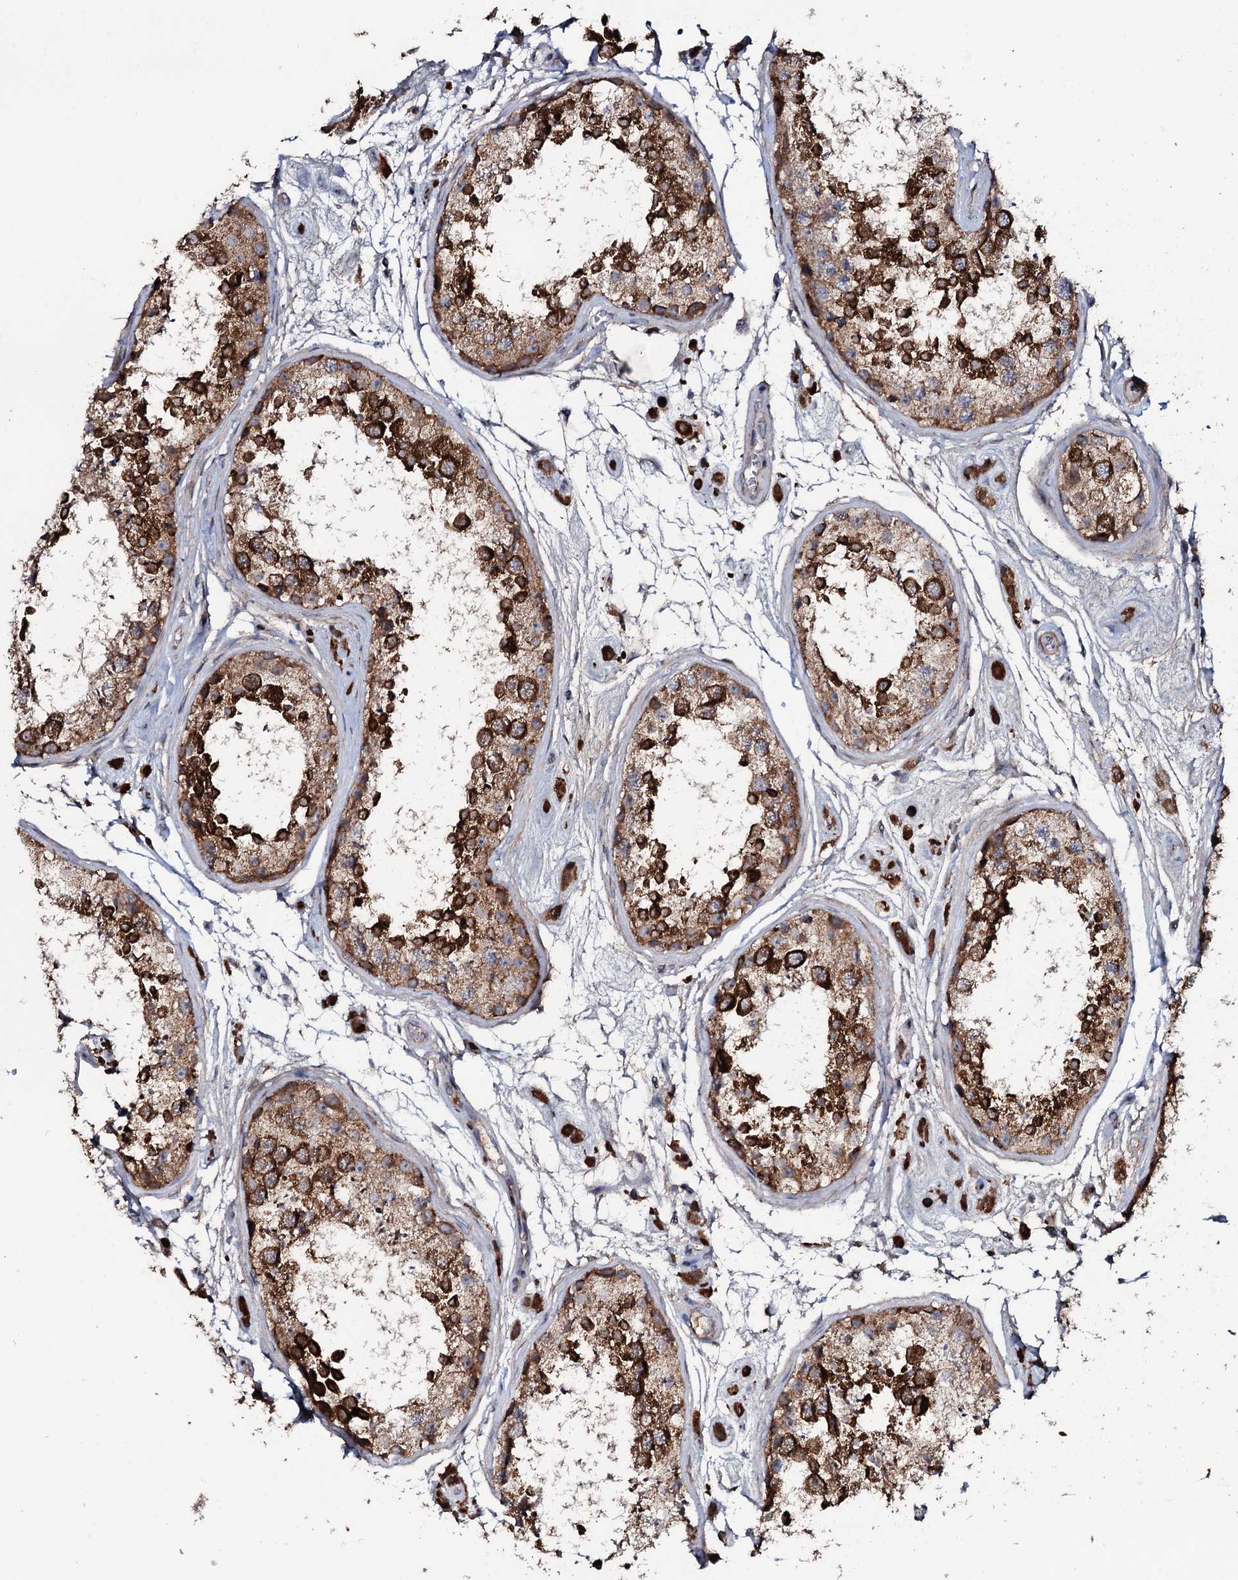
{"staining": {"intensity": "strong", "quantity": ">75%", "location": "cytoplasmic/membranous"}, "tissue": "testis", "cell_type": "Cells in seminiferous ducts", "image_type": "normal", "snomed": [{"axis": "morphology", "description": "Normal tissue, NOS"}, {"axis": "topography", "description": "Testis"}], "caption": "Approximately >75% of cells in seminiferous ducts in normal human testis demonstrate strong cytoplasmic/membranous protein staining as visualized by brown immunohistochemical staining.", "gene": "PPP1R3D", "patient": {"sex": "male", "age": 25}}